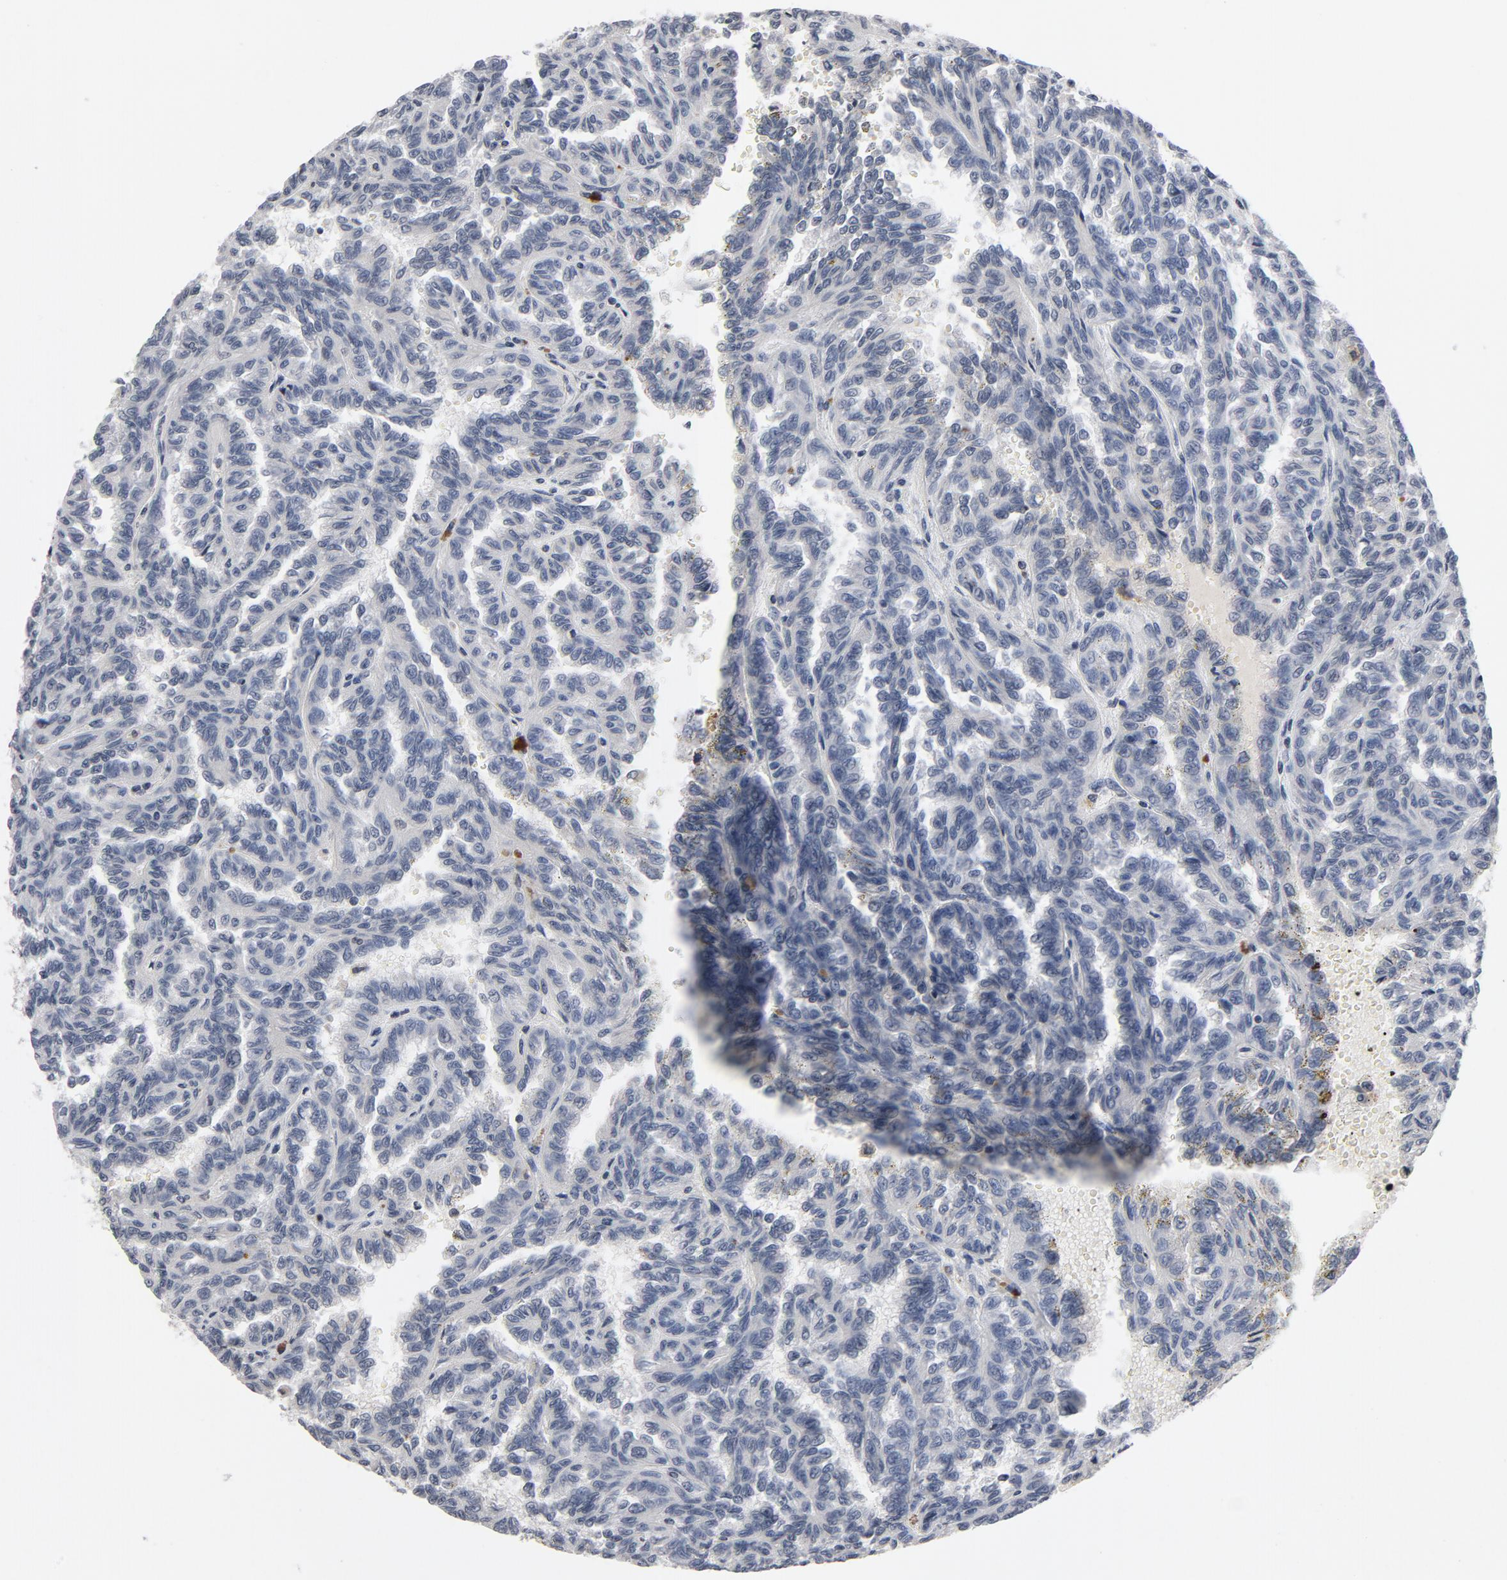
{"staining": {"intensity": "negative", "quantity": "none", "location": "none"}, "tissue": "renal cancer", "cell_type": "Tumor cells", "image_type": "cancer", "snomed": [{"axis": "morphology", "description": "Inflammation, NOS"}, {"axis": "morphology", "description": "Adenocarcinoma, NOS"}, {"axis": "topography", "description": "Kidney"}], "caption": "This histopathology image is of adenocarcinoma (renal) stained with IHC to label a protein in brown with the nuclei are counter-stained blue. There is no positivity in tumor cells.", "gene": "TCL1A", "patient": {"sex": "male", "age": 68}}